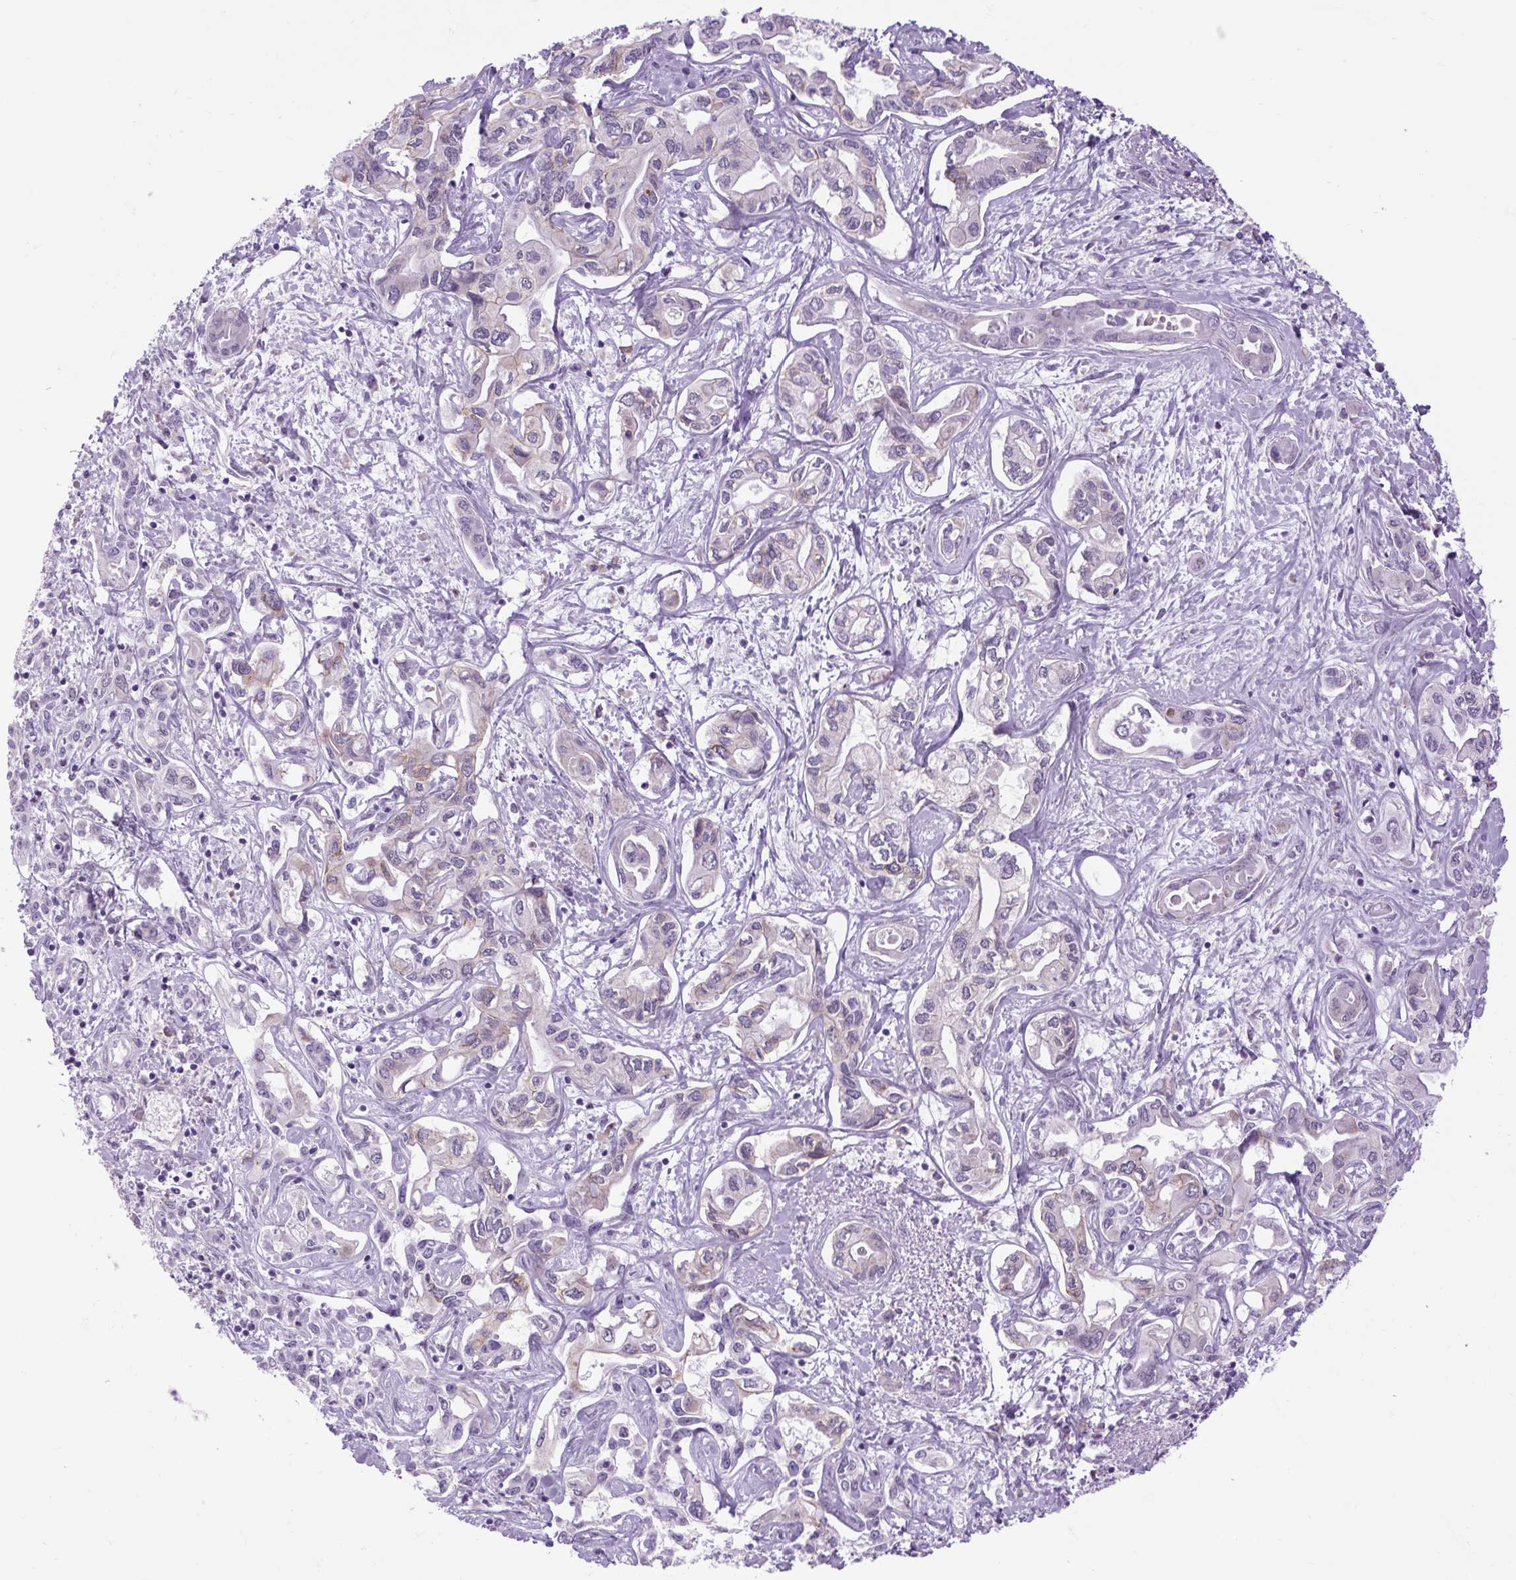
{"staining": {"intensity": "negative", "quantity": "none", "location": "none"}, "tissue": "liver cancer", "cell_type": "Tumor cells", "image_type": "cancer", "snomed": [{"axis": "morphology", "description": "Cholangiocarcinoma"}, {"axis": "topography", "description": "Liver"}], "caption": "A photomicrograph of liver cancer stained for a protein exhibits no brown staining in tumor cells. (DAB immunohistochemistry with hematoxylin counter stain).", "gene": "SCO2", "patient": {"sex": "female", "age": 64}}